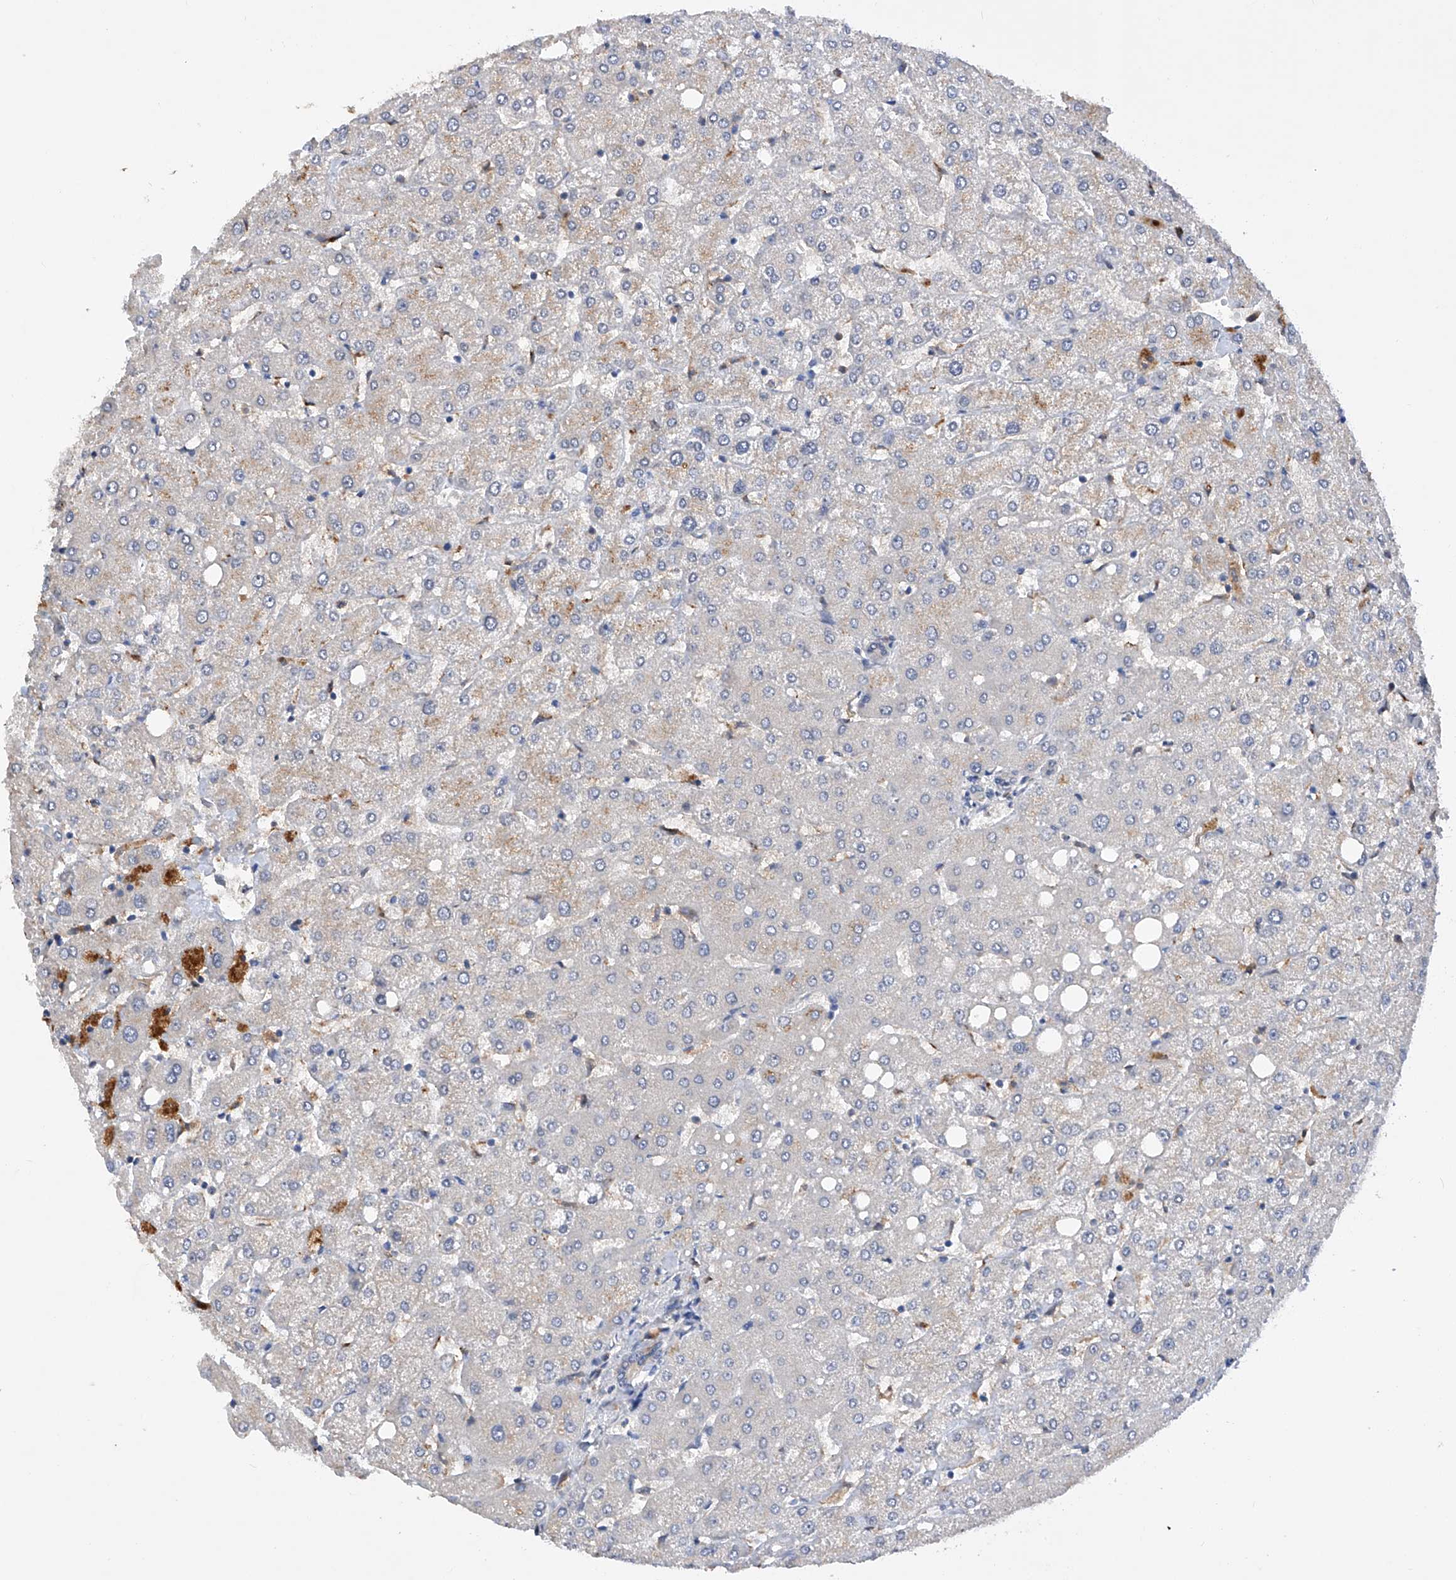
{"staining": {"intensity": "weak", "quantity": "25%-75%", "location": "cytoplasmic/membranous"}, "tissue": "liver", "cell_type": "Cholangiocytes", "image_type": "normal", "snomed": [{"axis": "morphology", "description": "Normal tissue, NOS"}, {"axis": "topography", "description": "Liver"}], "caption": "Liver stained with DAB (3,3'-diaminobenzidine) immunohistochemistry (IHC) shows low levels of weak cytoplasmic/membranous expression in approximately 25%-75% of cholangiocytes. Using DAB (brown) and hematoxylin (blue) stains, captured at high magnification using brightfield microscopy.", "gene": "SPATA20", "patient": {"sex": "female", "age": 54}}